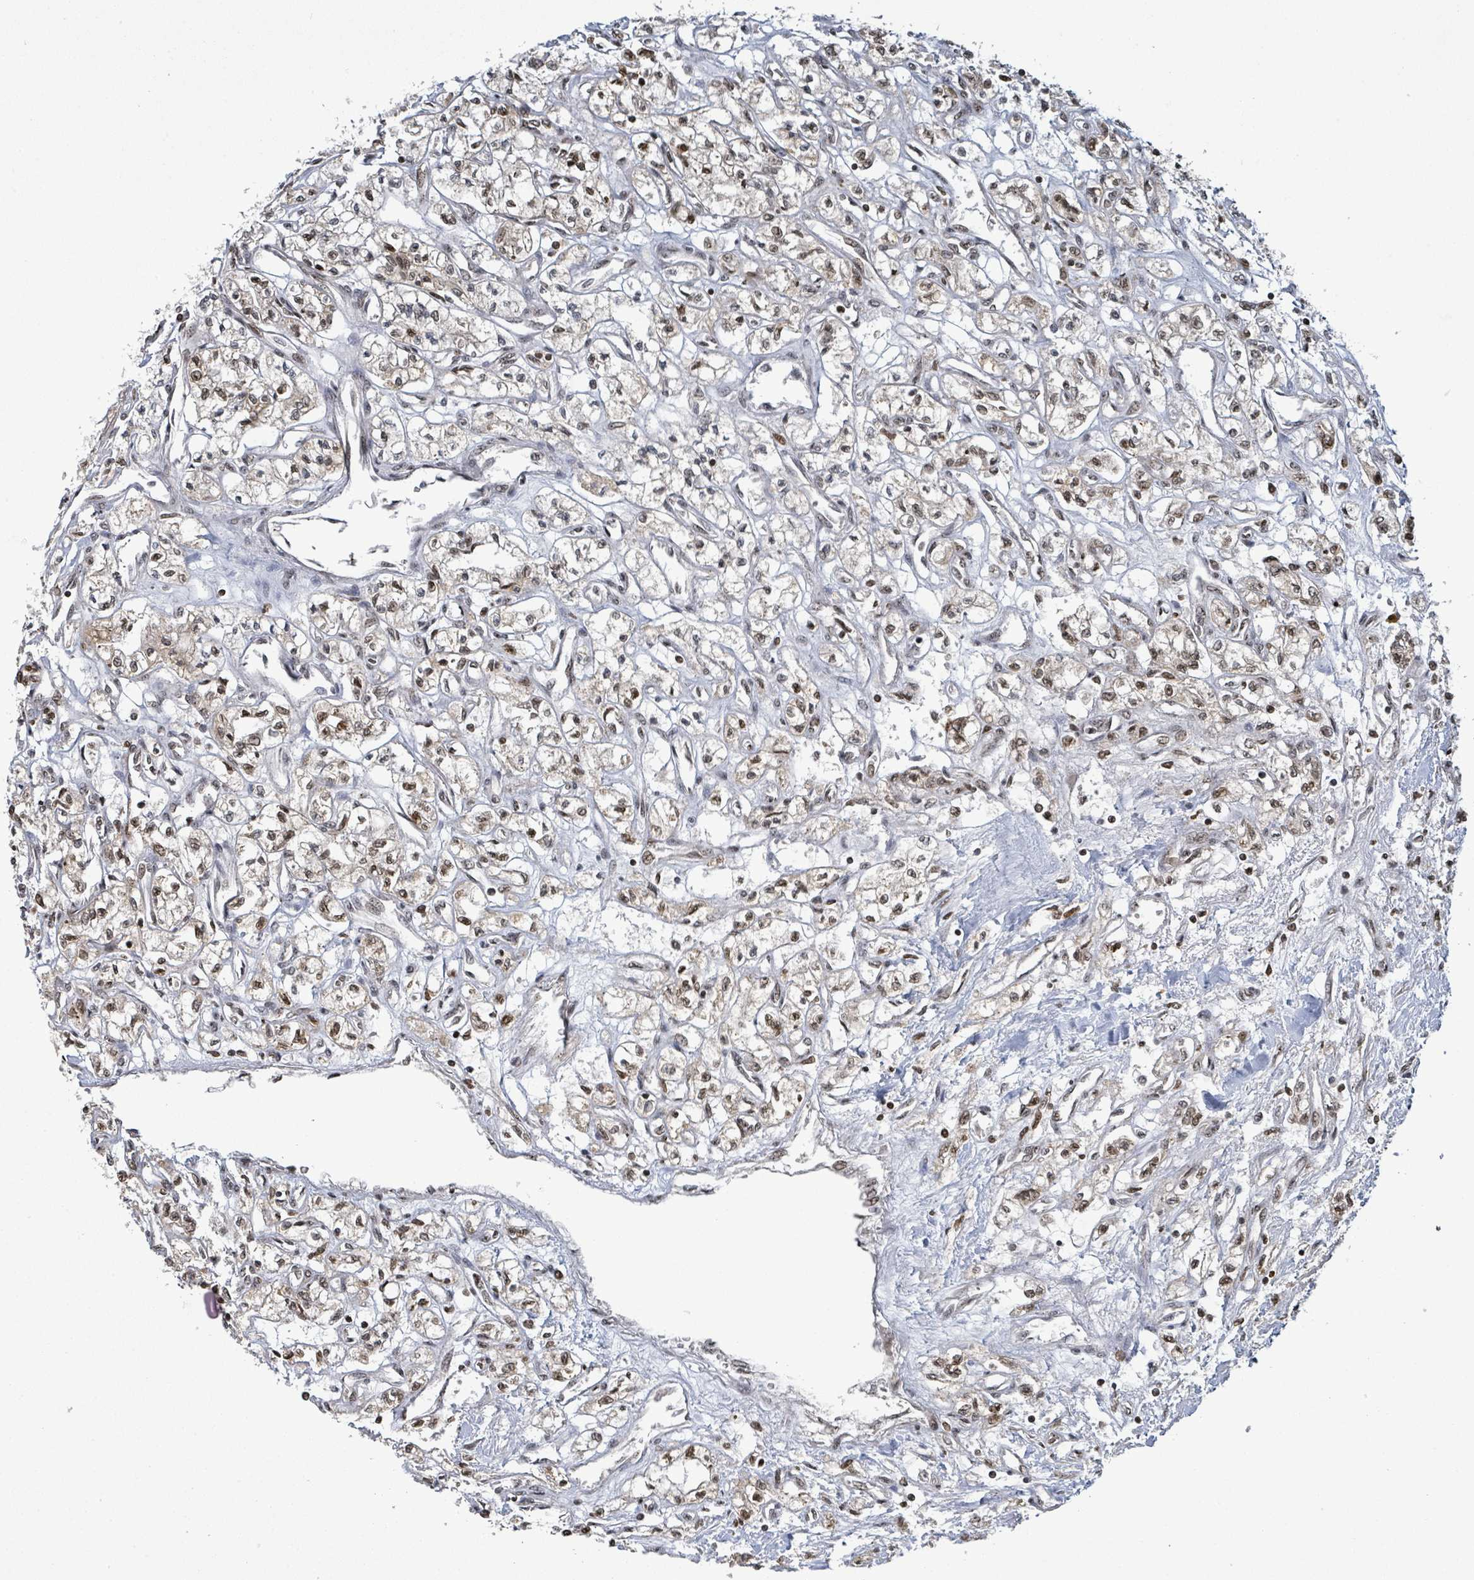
{"staining": {"intensity": "moderate", "quantity": ">75%", "location": "nuclear"}, "tissue": "renal cancer", "cell_type": "Tumor cells", "image_type": "cancer", "snomed": [{"axis": "morphology", "description": "Adenocarcinoma, NOS"}, {"axis": "topography", "description": "Kidney"}], "caption": "Immunohistochemical staining of adenocarcinoma (renal) demonstrates medium levels of moderate nuclear expression in approximately >75% of tumor cells.", "gene": "SBF2", "patient": {"sex": "male", "age": 56}}